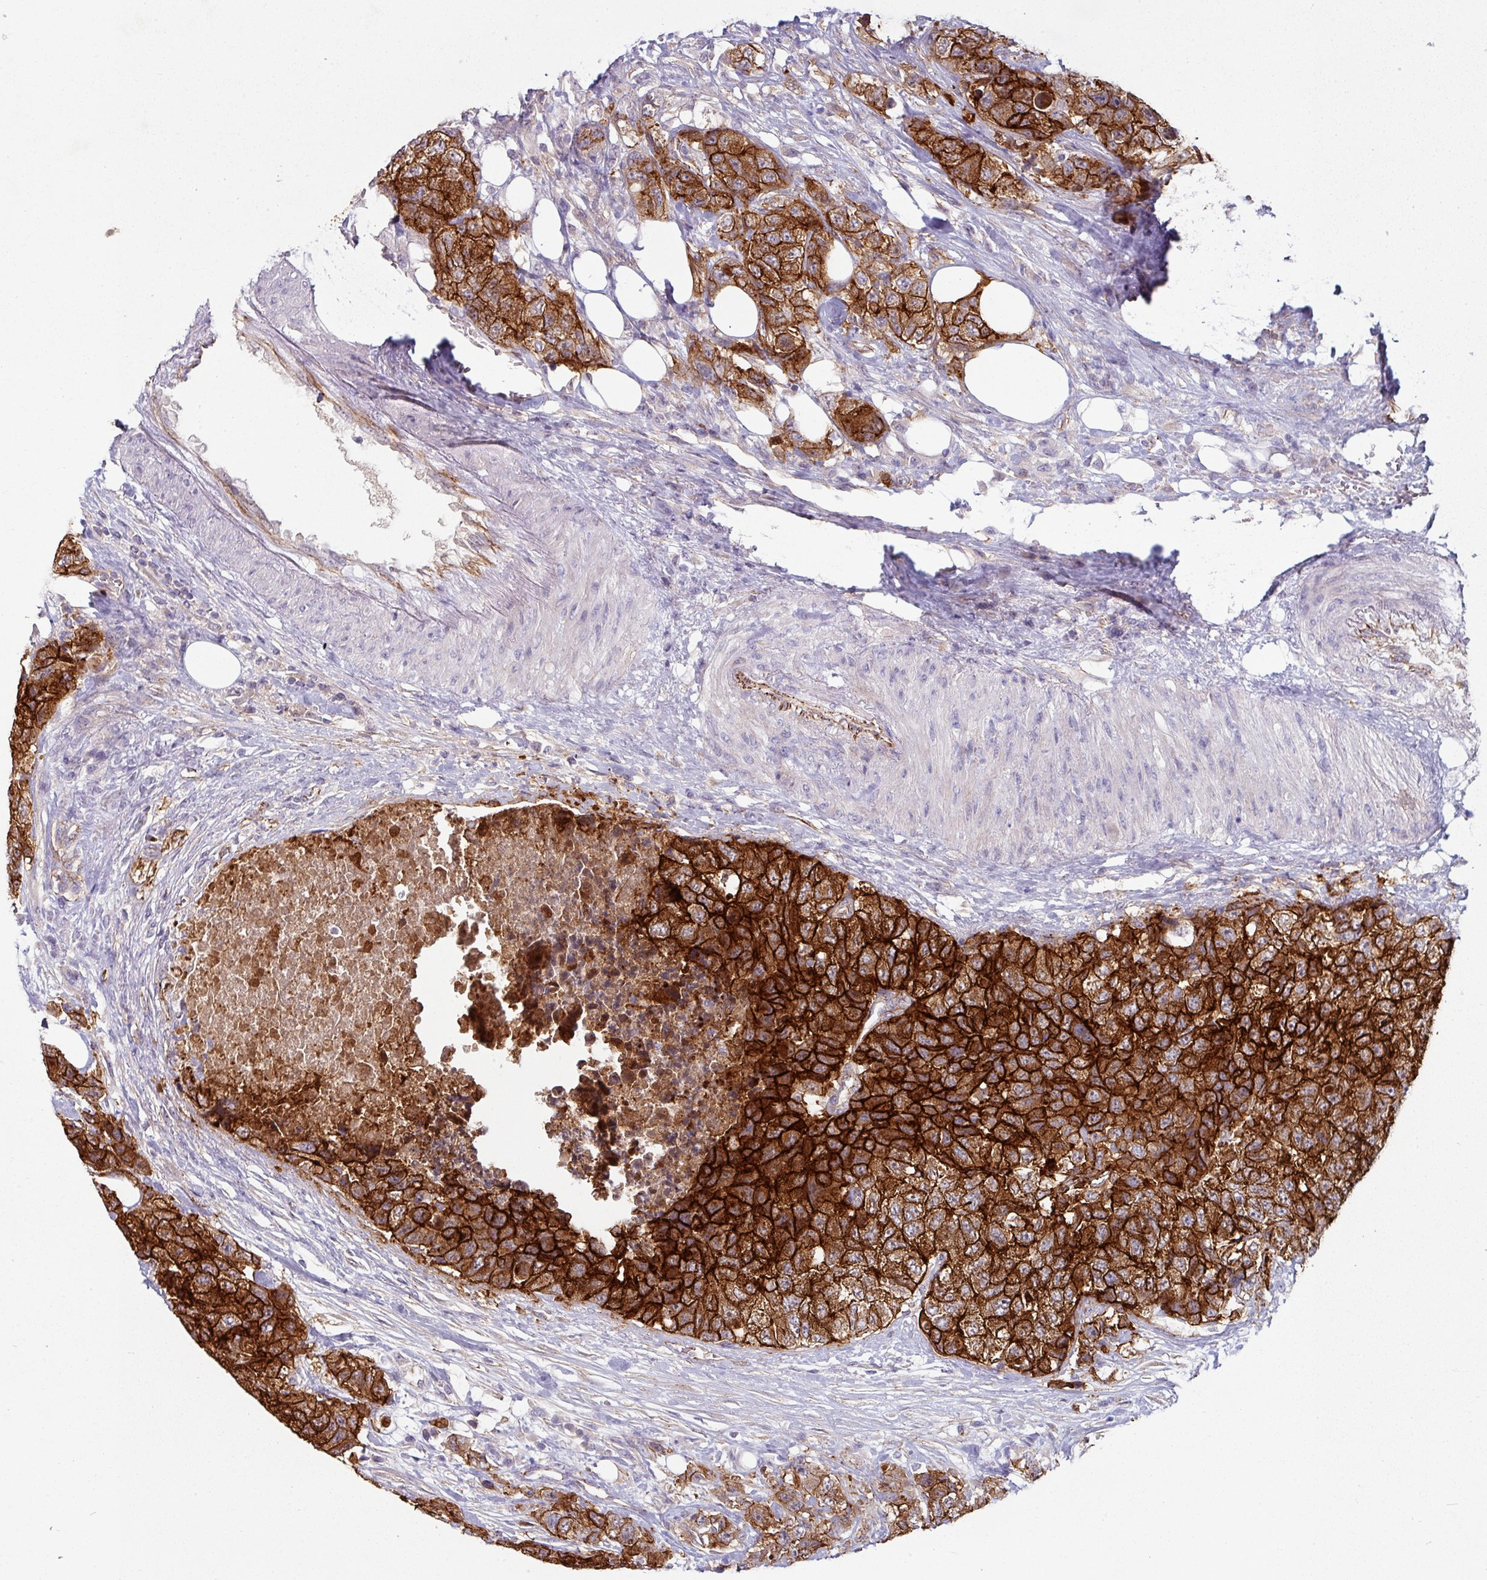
{"staining": {"intensity": "strong", "quantity": ">75%", "location": "cytoplasmic/membranous"}, "tissue": "urothelial cancer", "cell_type": "Tumor cells", "image_type": "cancer", "snomed": [{"axis": "morphology", "description": "Urothelial carcinoma, High grade"}, {"axis": "topography", "description": "Urinary bladder"}], "caption": "Strong cytoplasmic/membranous protein staining is appreciated in about >75% of tumor cells in urothelial carcinoma (high-grade).", "gene": "JUP", "patient": {"sex": "female", "age": 78}}